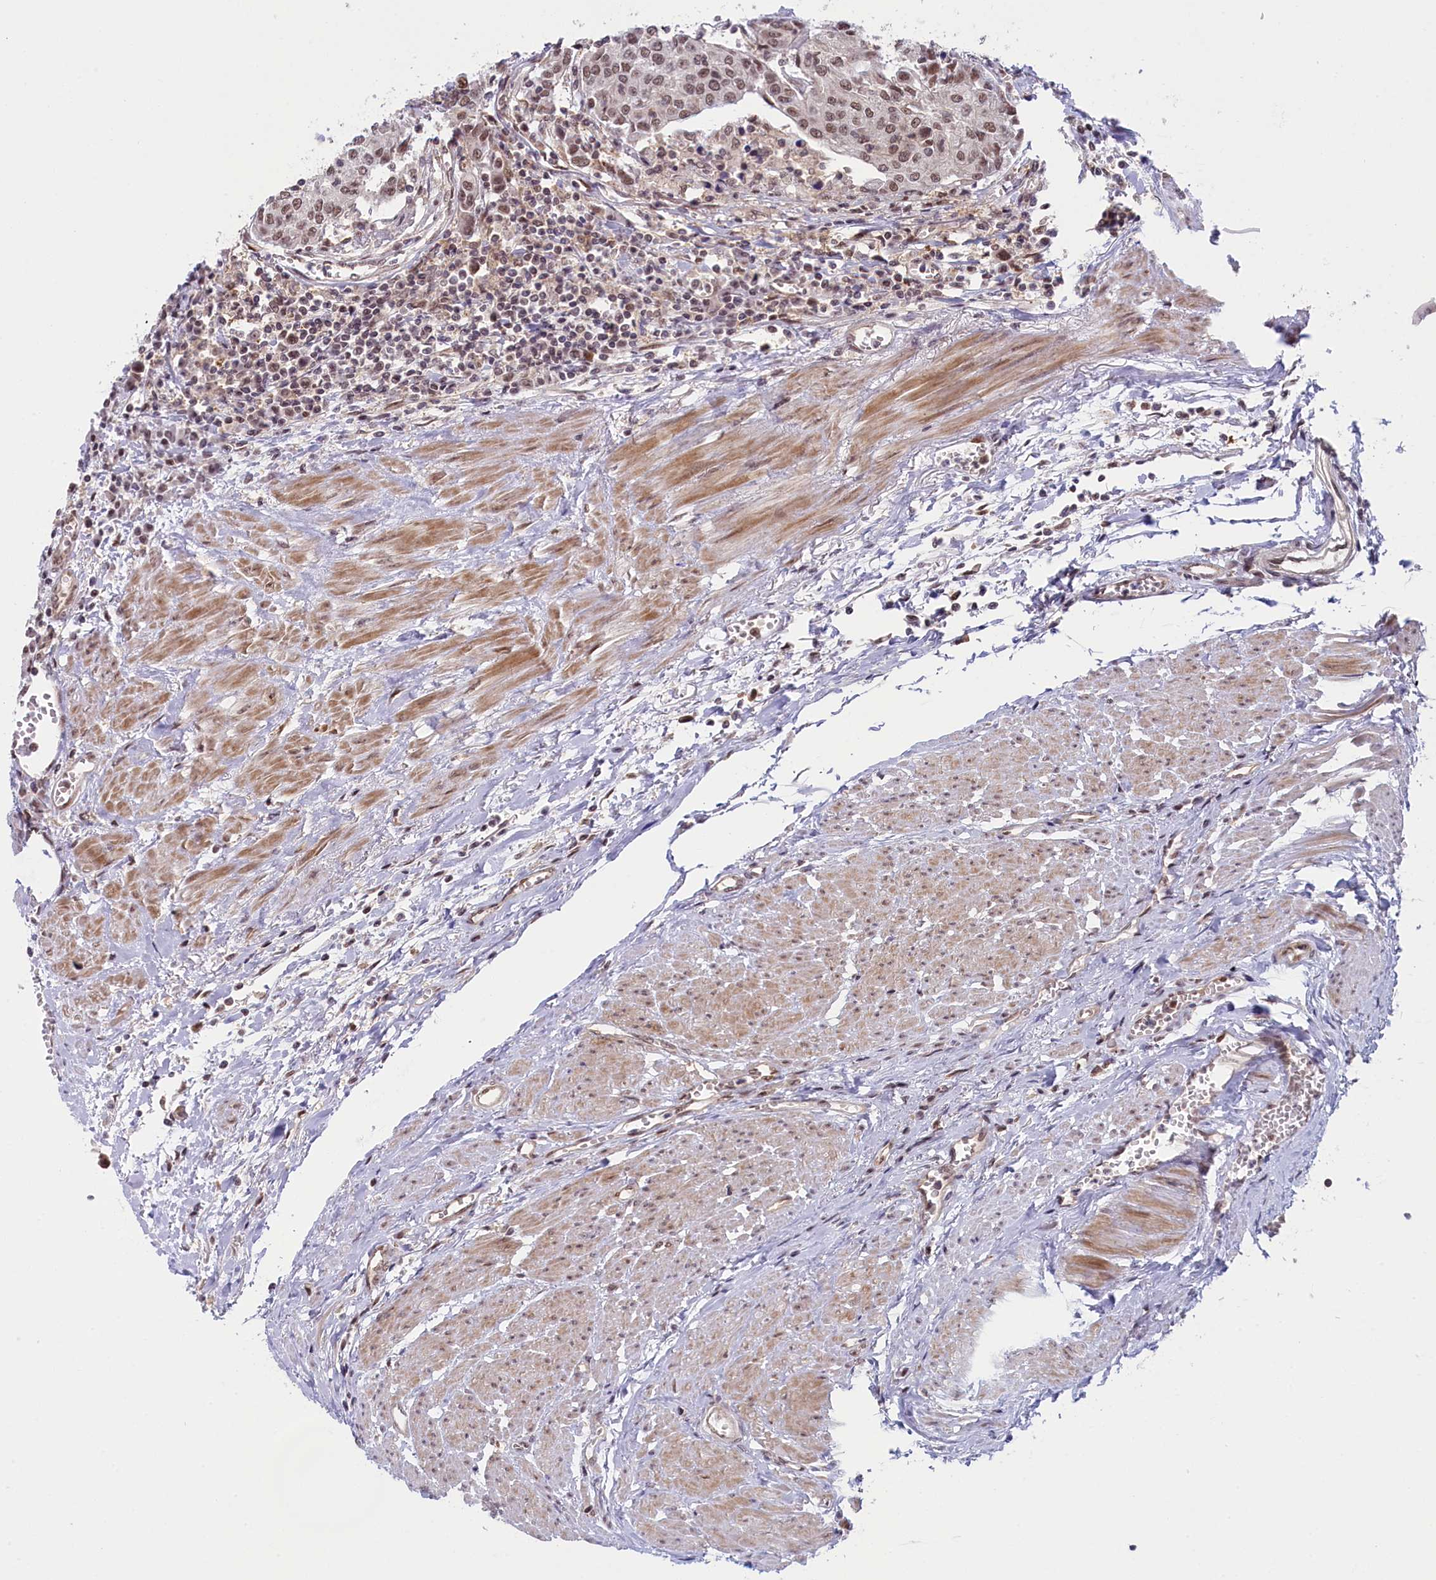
{"staining": {"intensity": "moderate", "quantity": ">75%", "location": "nuclear"}, "tissue": "urothelial cancer", "cell_type": "Tumor cells", "image_type": "cancer", "snomed": [{"axis": "morphology", "description": "Urothelial carcinoma, High grade"}, {"axis": "topography", "description": "Urinary bladder"}], "caption": "Approximately >75% of tumor cells in human high-grade urothelial carcinoma show moderate nuclear protein staining as visualized by brown immunohistochemical staining.", "gene": "FCHO1", "patient": {"sex": "female", "age": 85}}